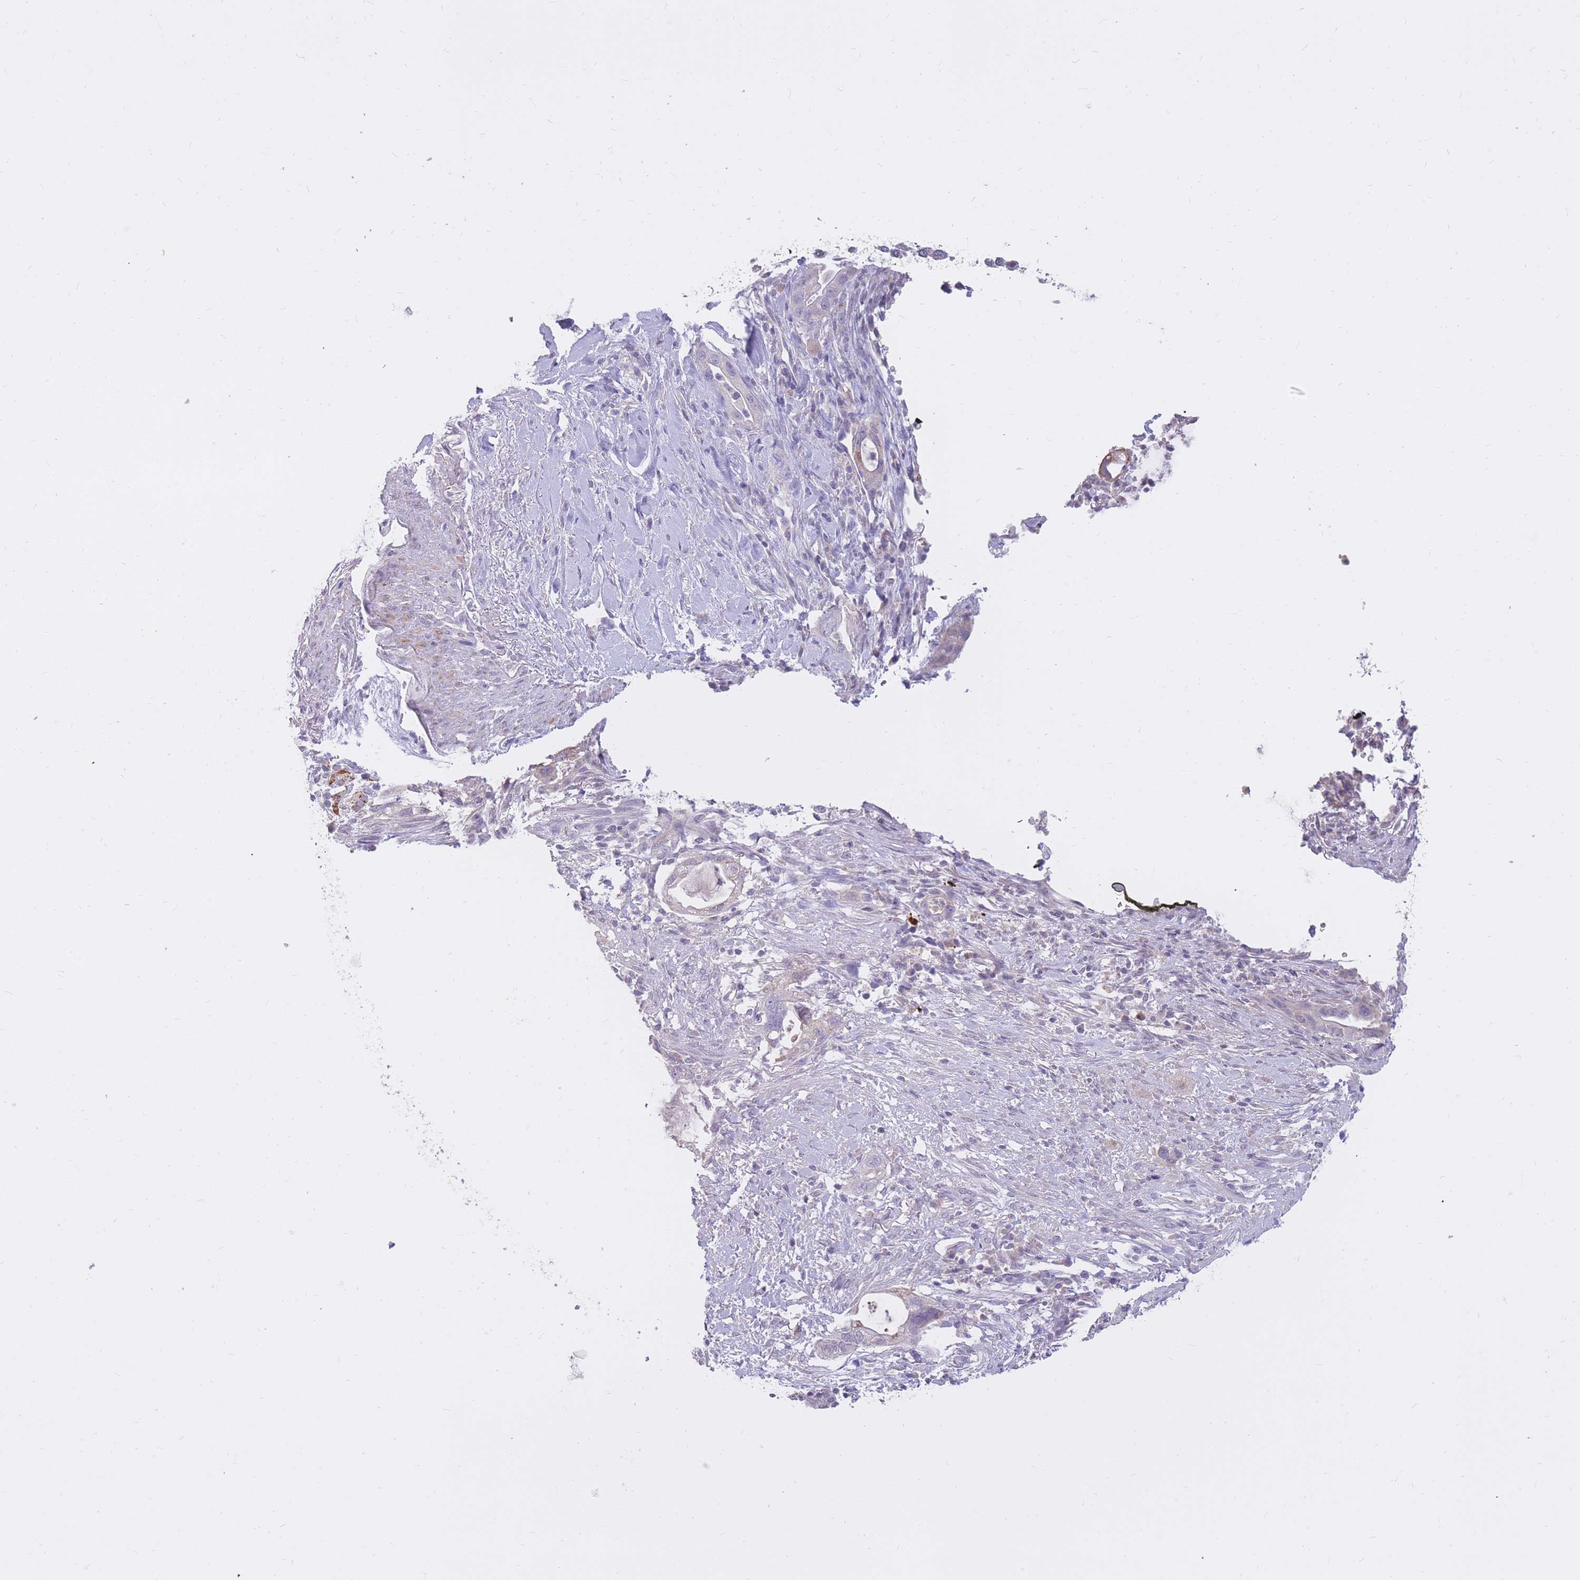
{"staining": {"intensity": "negative", "quantity": "none", "location": "none"}, "tissue": "pancreatic cancer", "cell_type": "Tumor cells", "image_type": "cancer", "snomed": [{"axis": "morphology", "description": "Adenocarcinoma, NOS"}, {"axis": "topography", "description": "Pancreas"}], "caption": "The immunohistochemistry photomicrograph has no significant positivity in tumor cells of pancreatic cancer (adenocarcinoma) tissue.", "gene": "RNF170", "patient": {"sex": "male", "age": 44}}